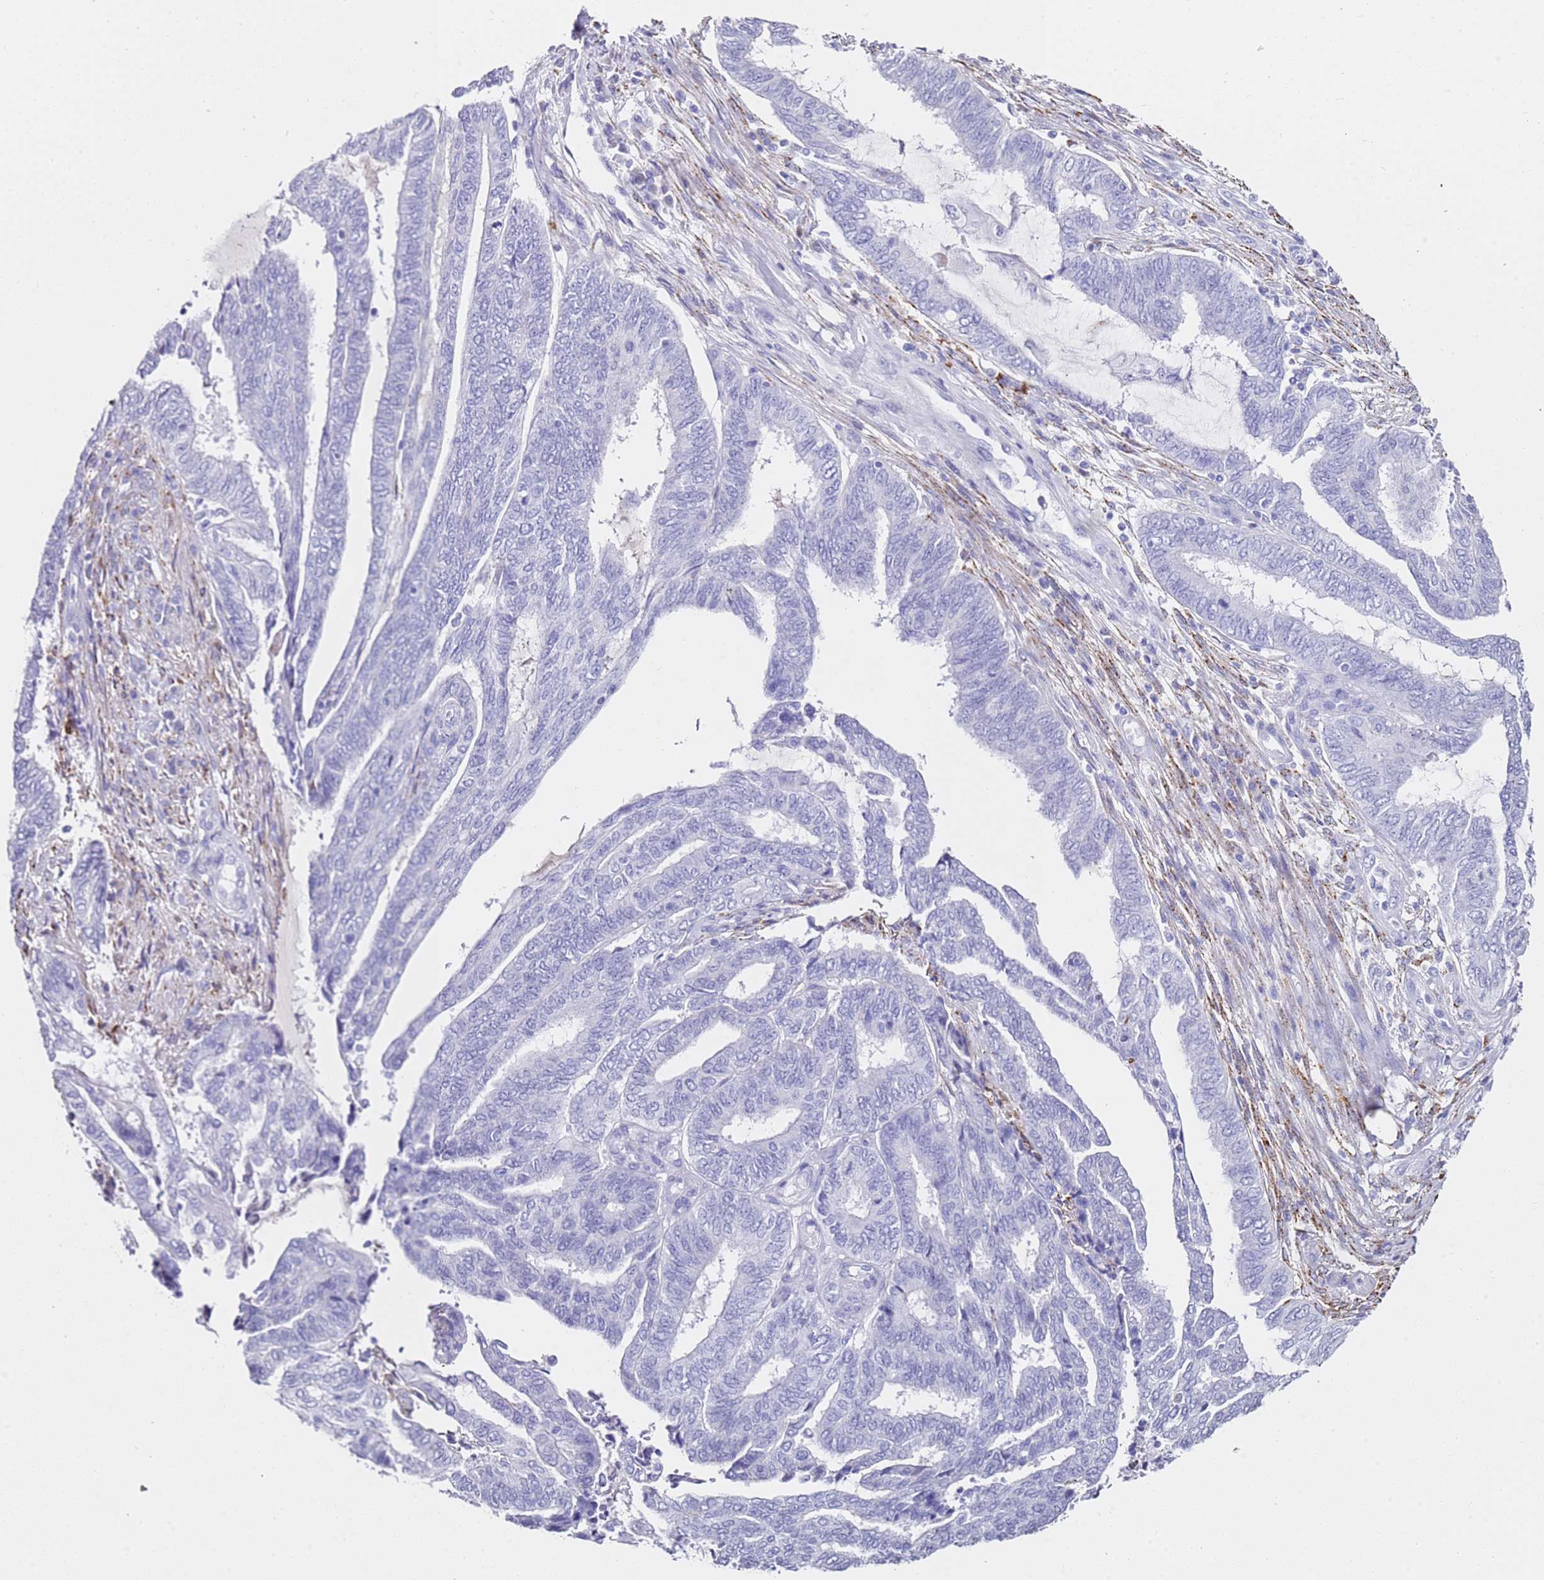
{"staining": {"intensity": "negative", "quantity": "none", "location": "none"}, "tissue": "endometrial cancer", "cell_type": "Tumor cells", "image_type": "cancer", "snomed": [{"axis": "morphology", "description": "Adenocarcinoma, NOS"}, {"axis": "topography", "description": "Uterus"}, {"axis": "topography", "description": "Endometrium"}], "caption": "Endometrial cancer (adenocarcinoma) stained for a protein using immunohistochemistry (IHC) shows no staining tumor cells.", "gene": "PTBP2", "patient": {"sex": "female", "age": 70}}